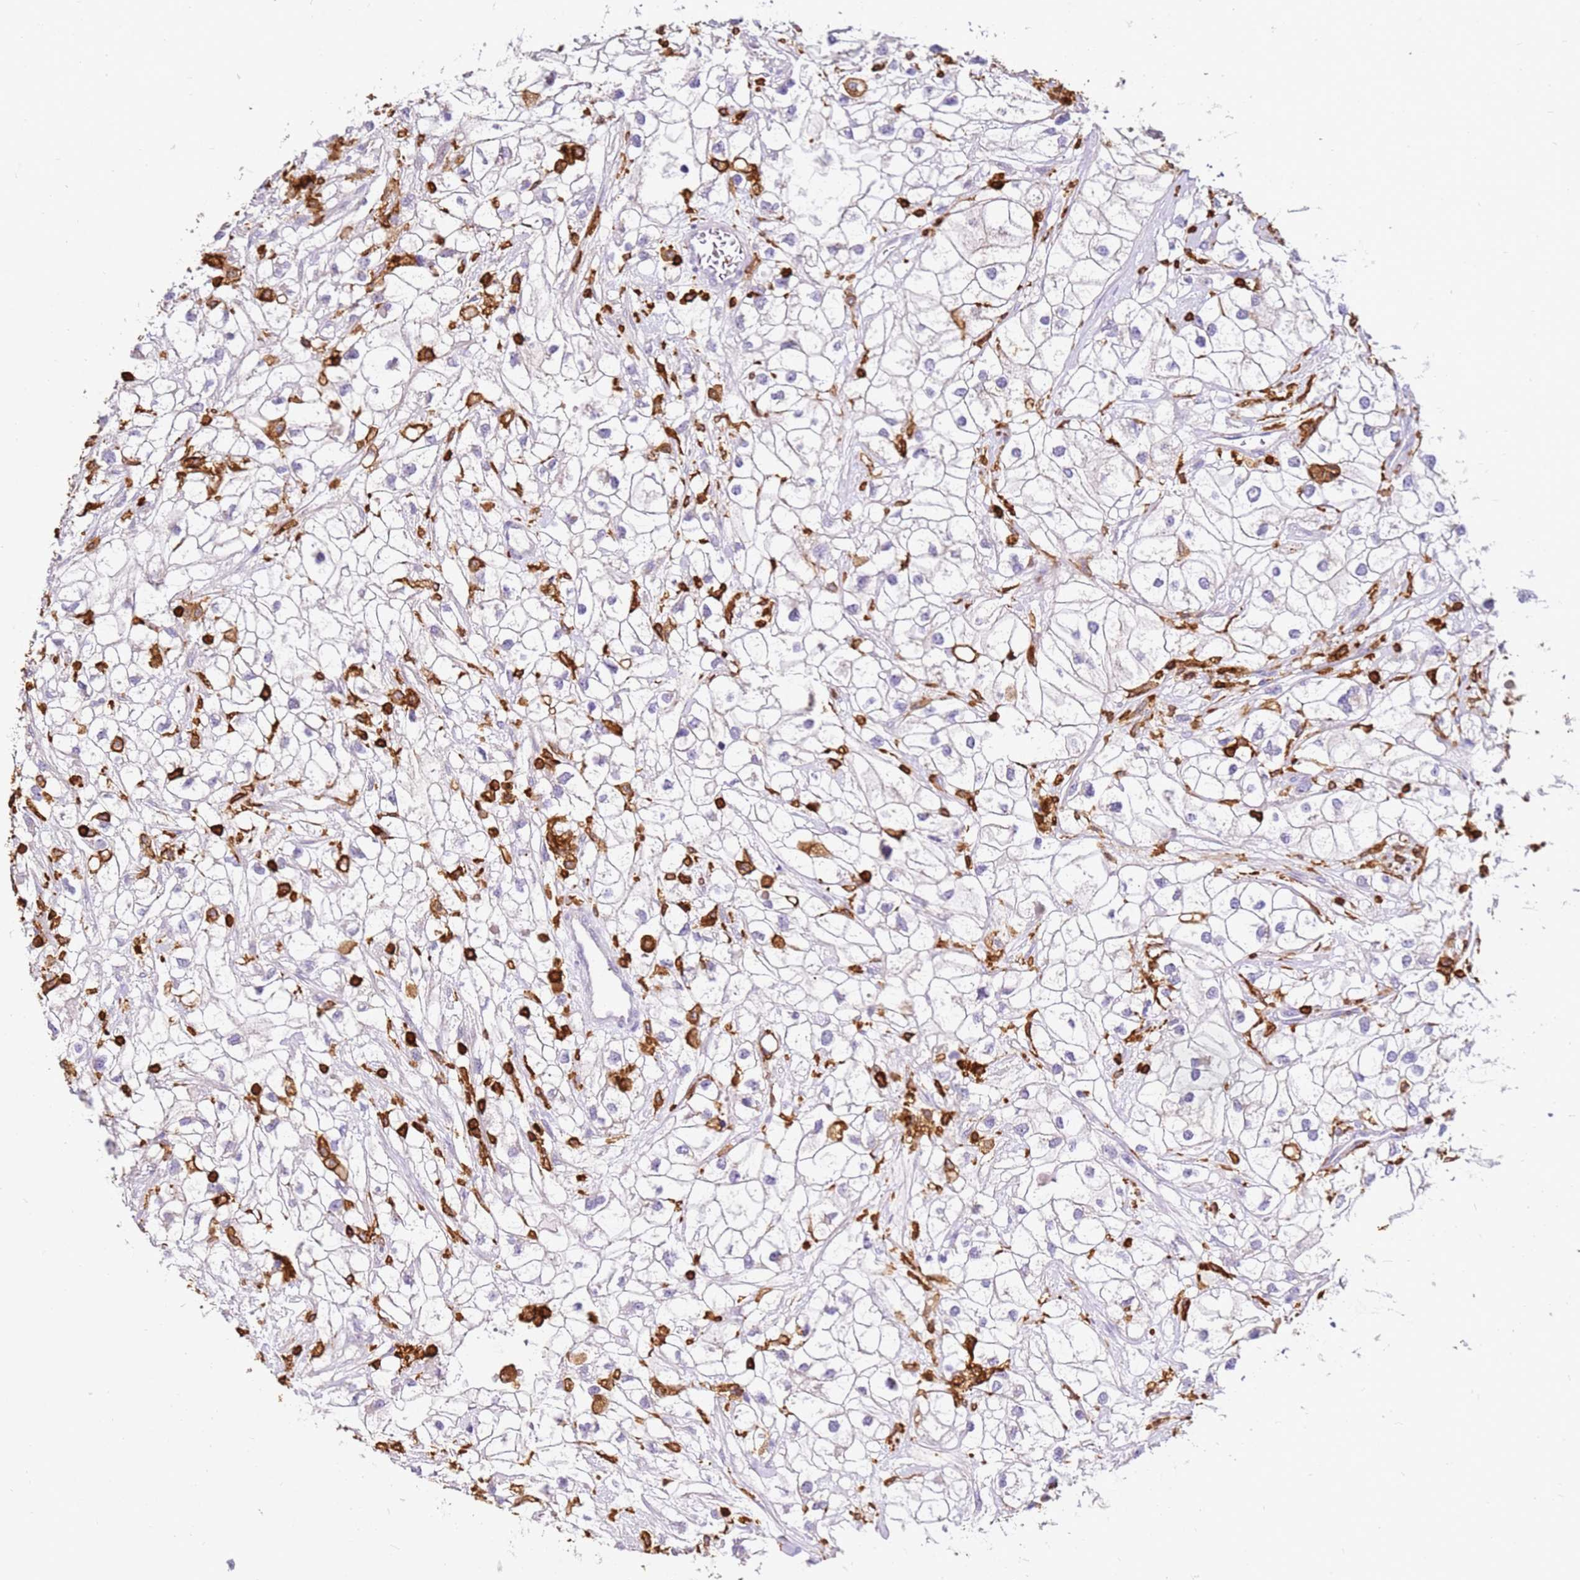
{"staining": {"intensity": "negative", "quantity": "none", "location": "none"}, "tissue": "renal cancer", "cell_type": "Tumor cells", "image_type": "cancer", "snomed": [{"axis": "morphology", "description": "Adenocarcinoma, NOS"}, {"axis": "topography", "description": "Kidney"}], "caption": "DAB immunohistochemical staining of human adenocarcinoma (renal) demonstrates no significant positivity in tumor cells.", "gene": "CORO1A", "patient": {"sex": "male", "age": 59}}